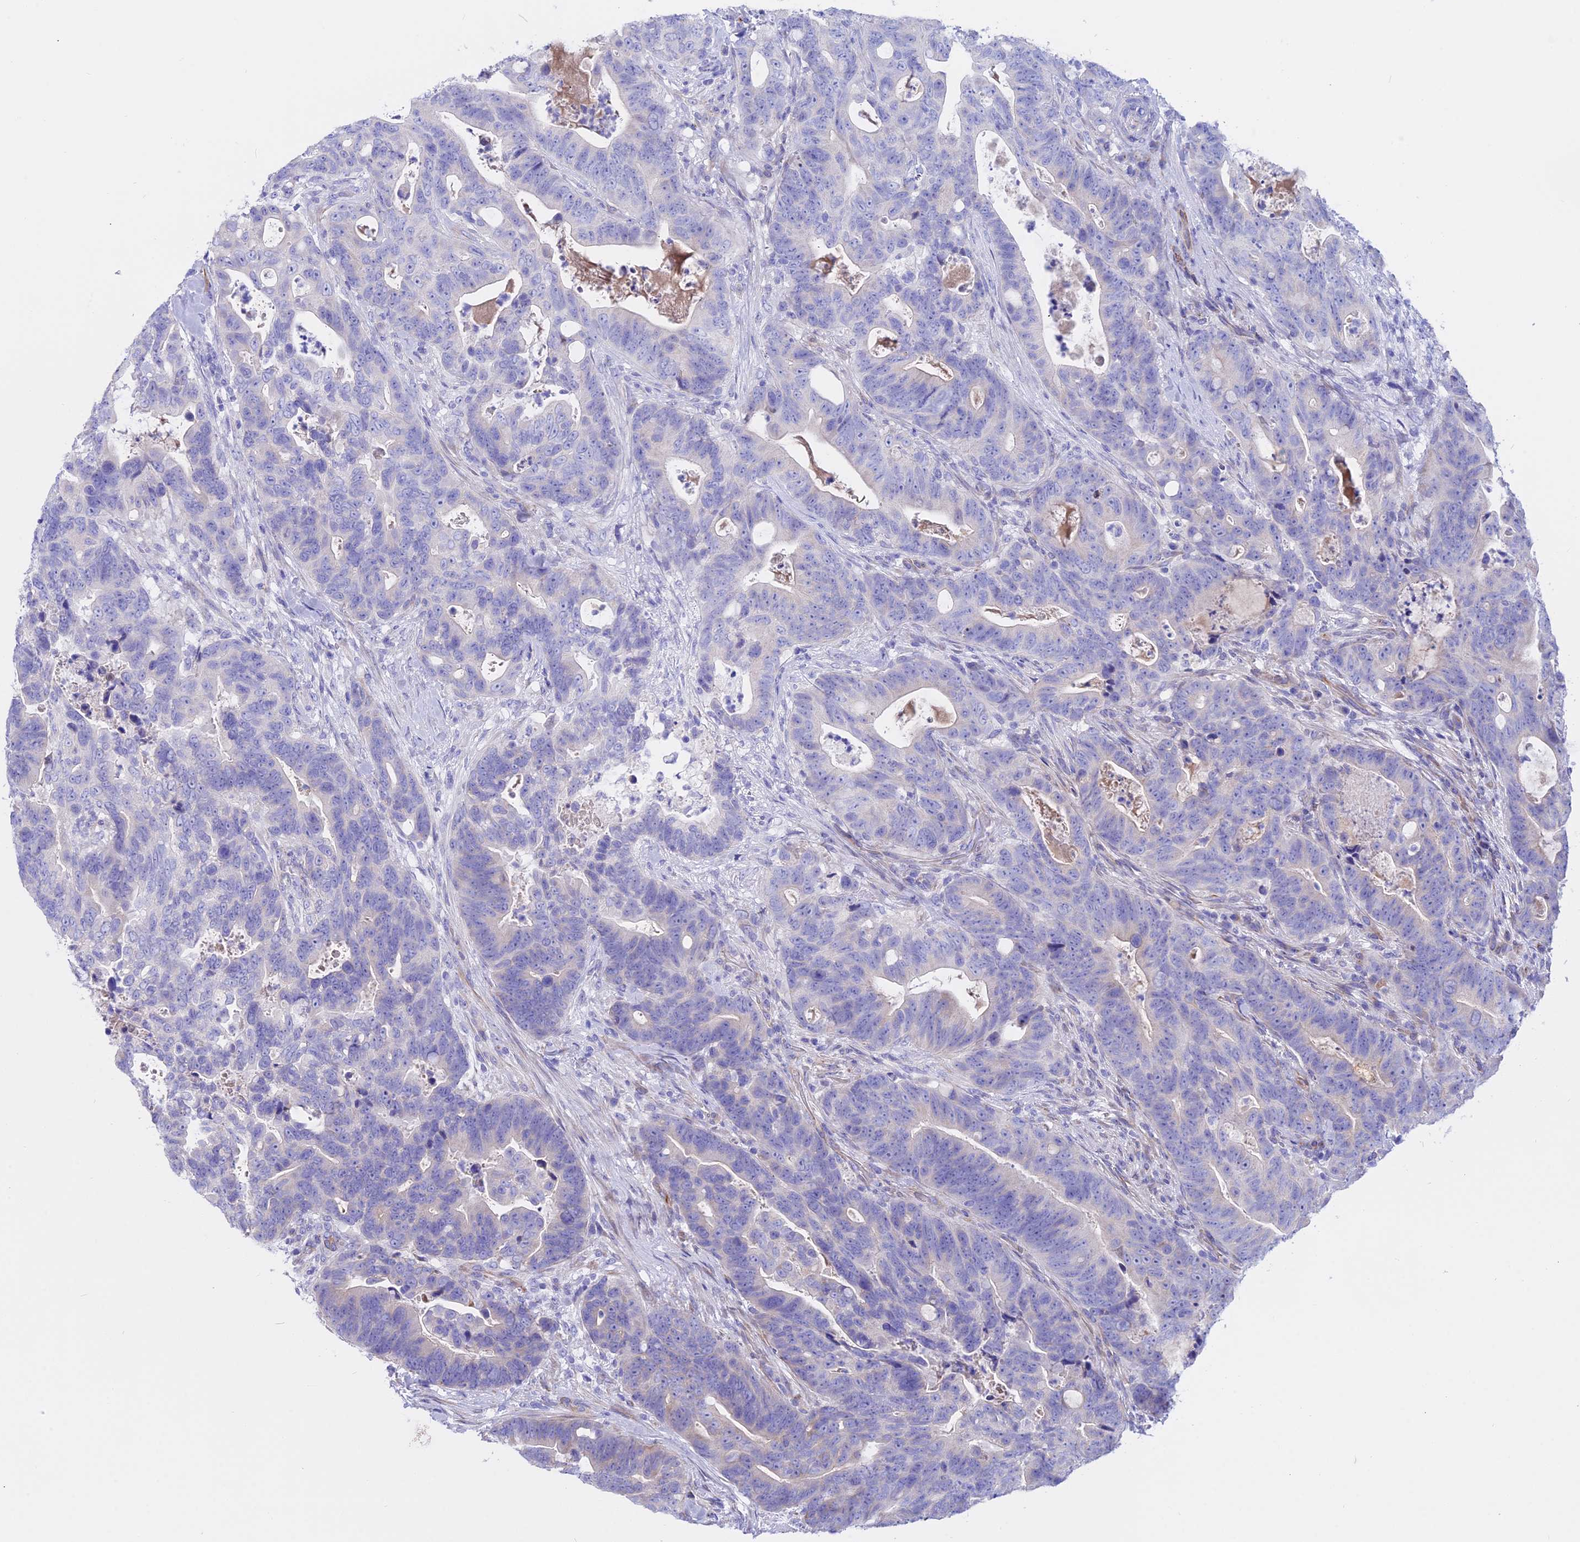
{"staining": {"intensity": "negative", "quantity": "none", "location": "none"}, "tissue": "colorectal cancer", "cell_type": "Tumor cells", "image_type": "cancer", "snomed": [{"axis": "morphology", "description": "Adenocarcinoma, NOS"}, {"axis": "topography", "description": "Colon"}], "caption": "This is an immunohistochemistry image of colorectal cancer (adenocarcinoma). There is no positivity in tumor cells.", "gene": "TMEM138", "patient": {"sex": "female", "age": 82}}